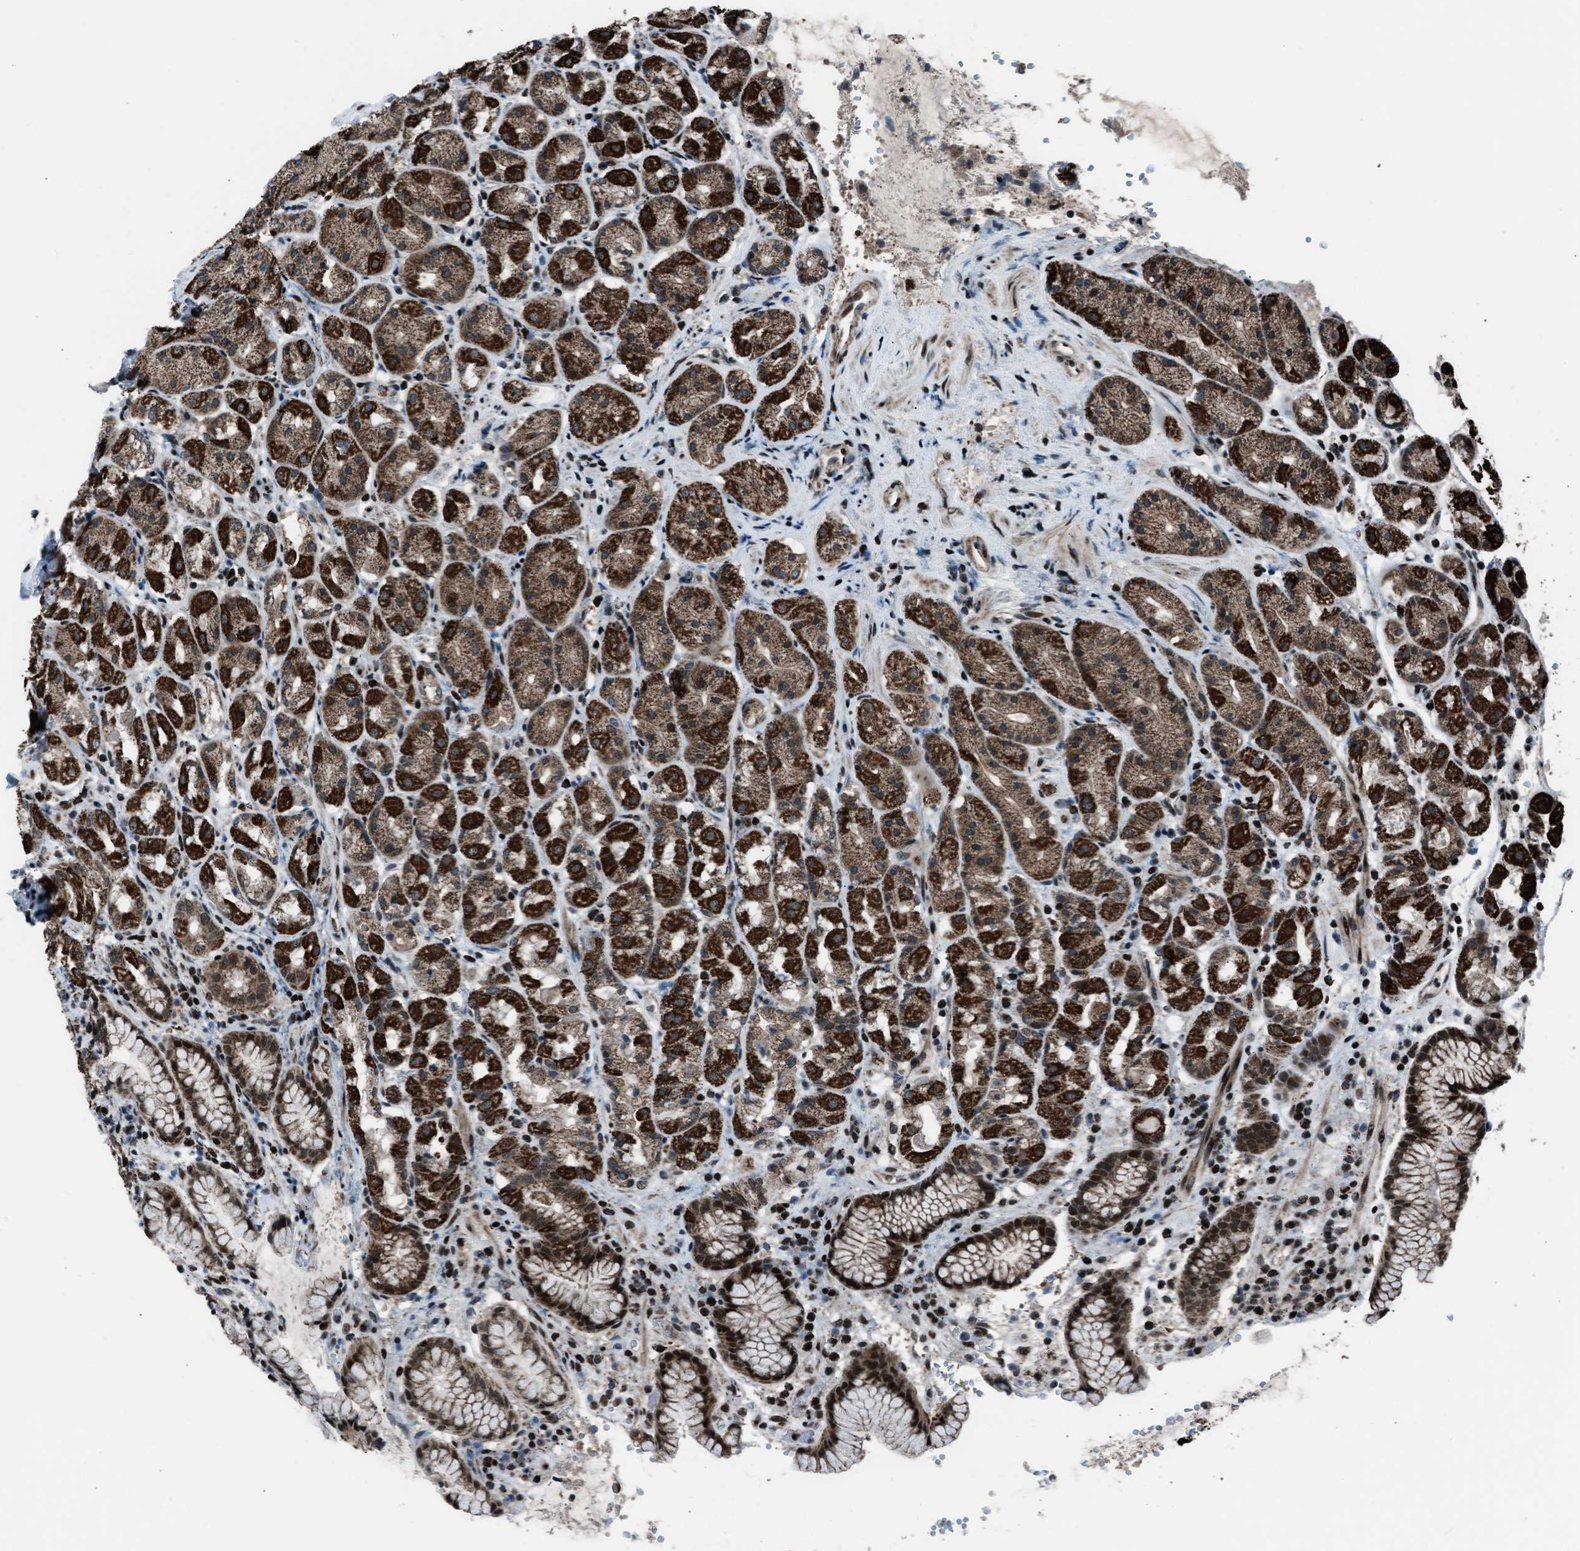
{"staining": {"intensity": "strong", "quantity": ">75%", "location": "cytoplasmic/membranous,nuclear"}, "tissue": "stomach", "cell_type": "Glandular cells", "image_type": "normal", "snomed": [{"axis": "morphology", "description": "Normal tissue, NOS"}, {"axis": "topography", "description": "Stomach"}, {"axis": "topography", "description": "Stomach, lower"}], "caption": "Protein positivity by immunohistochemistry (IHC) displays strong cytoplasmic/membranous,nuclear expression in approximately >75% of glandular cells in benign stomach. (IHC, brightfield microscopy, high magnification).", "gene": "MORC3", "patient": {"sex": "female", "age": 56}}